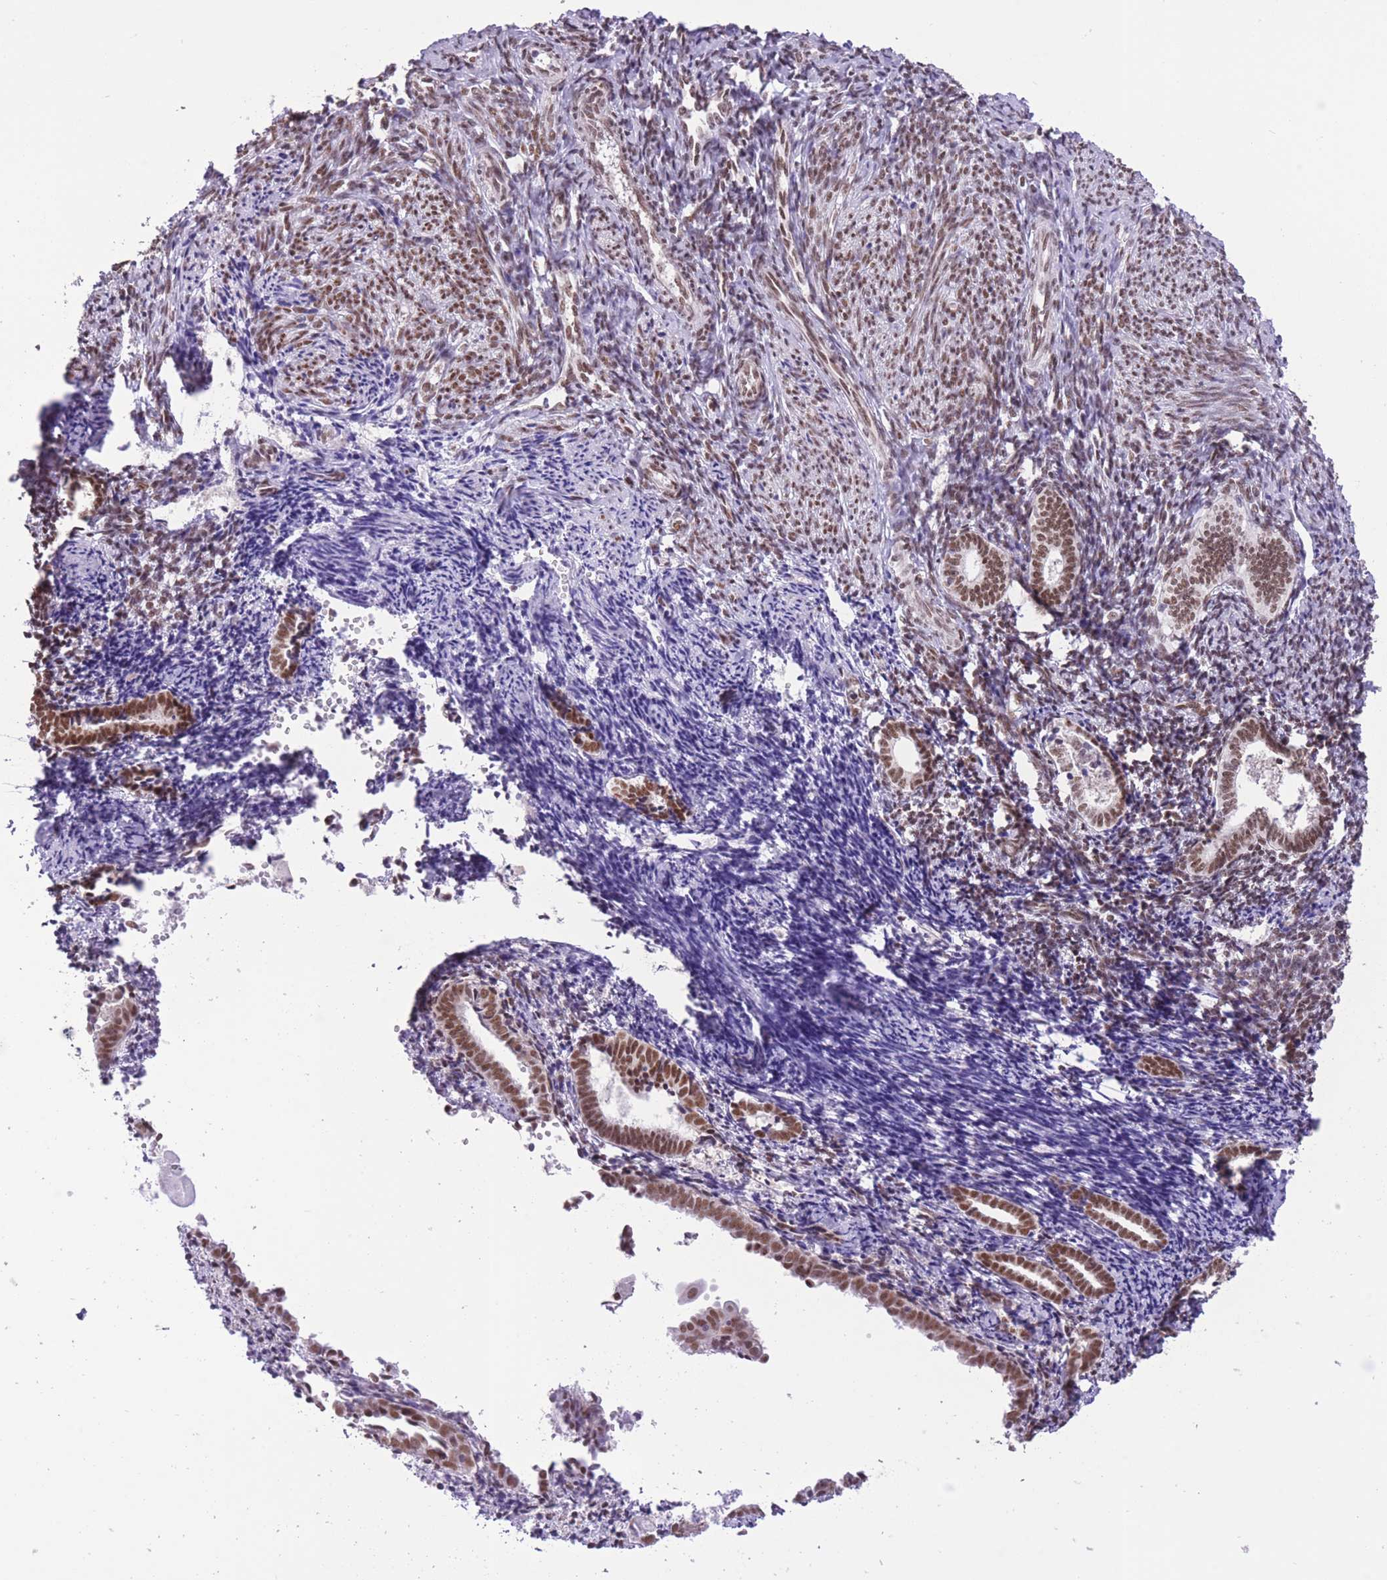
{"staining": {"intensity": "moderate", "quantity": "25%-75%", "location": "nuclear"}, "tissue": "endometrium", "cell_type": "Cells in endometrial stroma", "image_type": "normal", "snomed": [{"axis": "morphology", "description": "Normal tissue, NOS"}, {"axis": "topography", "description": "Endometrium"}], "caption": "Approximately 25%-75% of cells in endometrial stroma in unremarkable human endometrium exhibit moderate nuclear protein staining as visualized by brown immunohistochemical staining.", "gene": "ZBED5", "patient": {"sex": "female", "age": 54}}